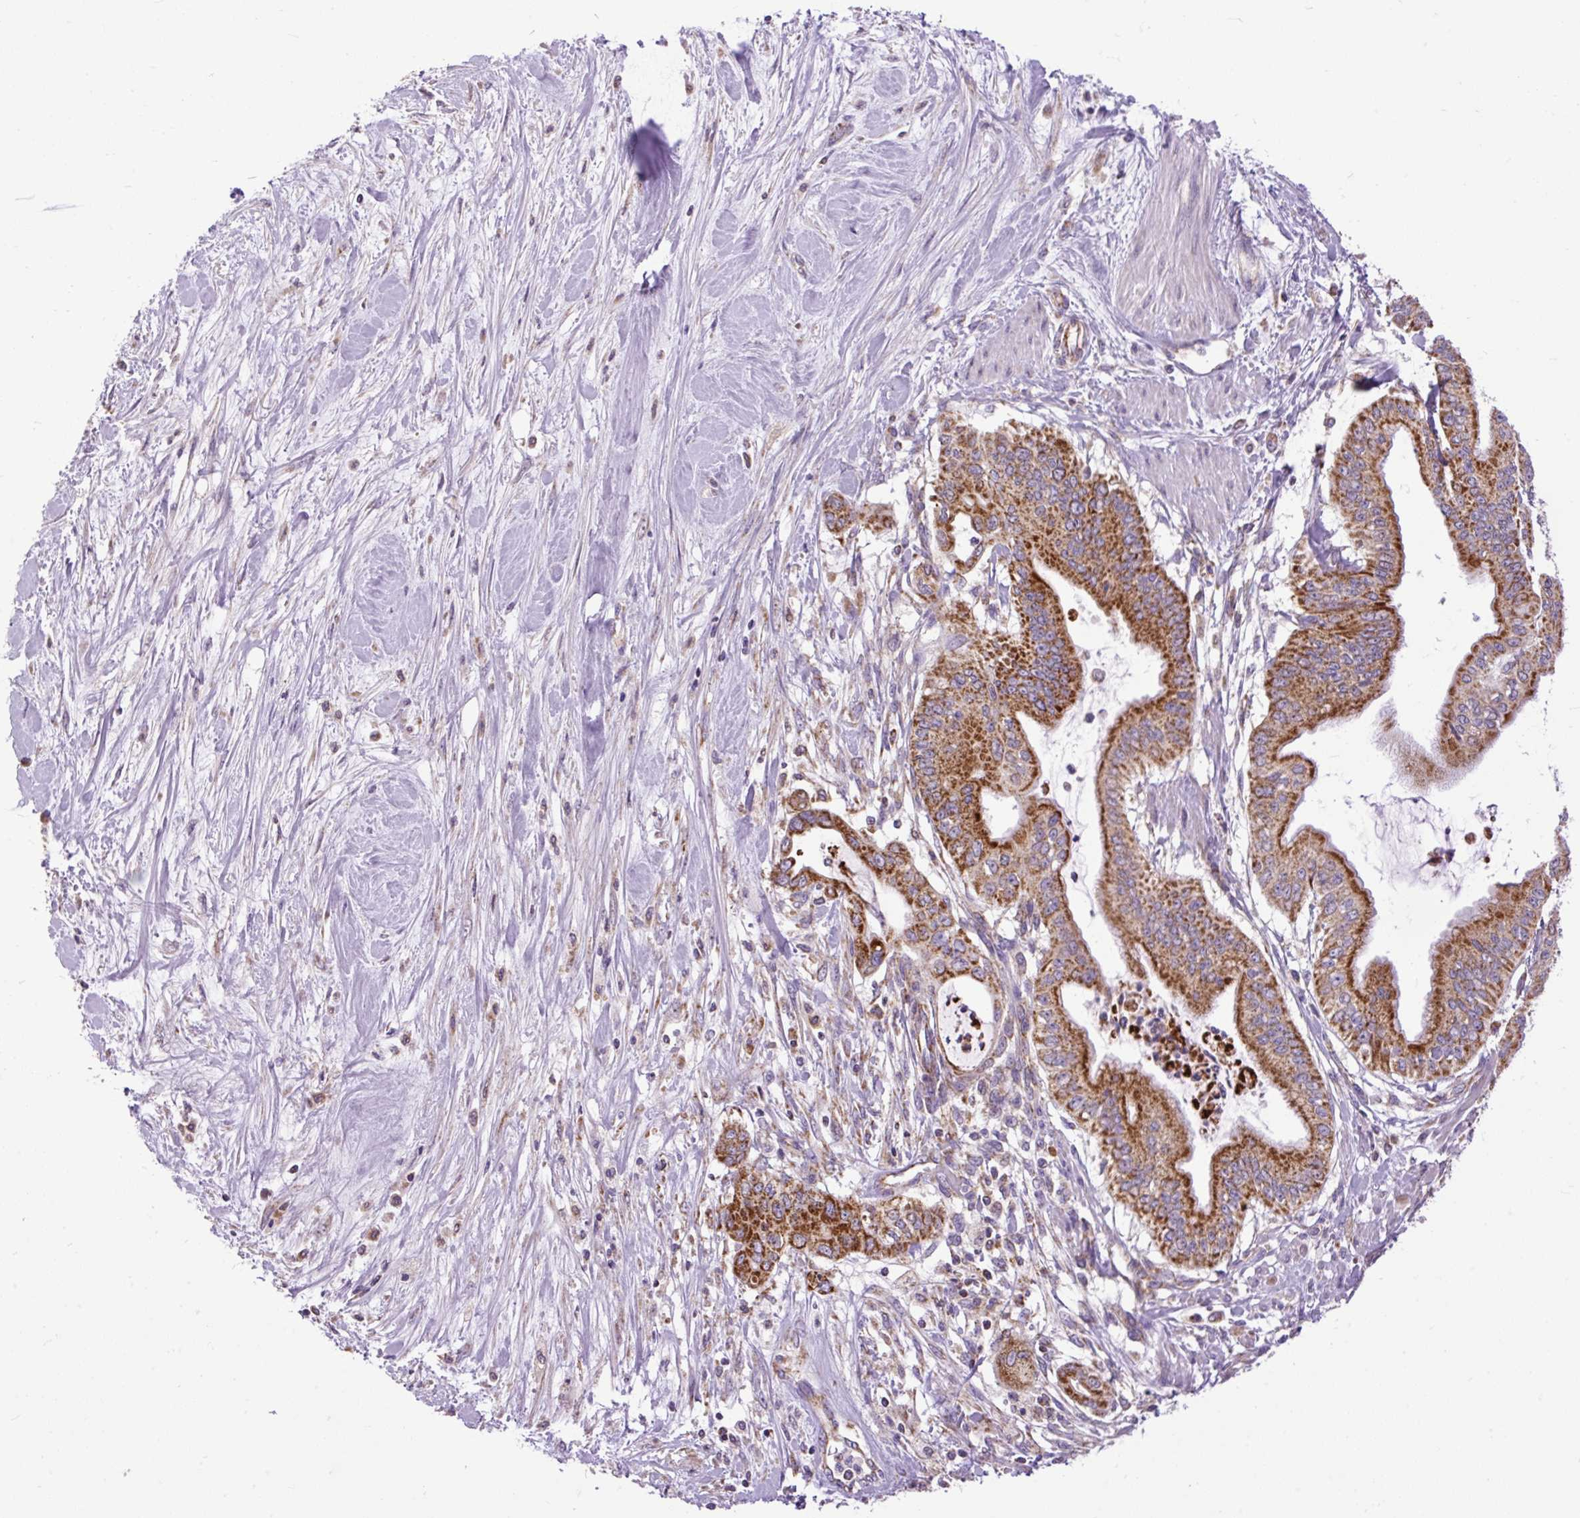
{"staining": {"intensity": "strong", "quantity": ">75%", "location": "cytoplasmic/membranous"}, "tissue": "pancreatic cancer", "cell_type": "Tumor cells", "image_type": "cancer", "snomed": [{"axis": "morphology", "description": "Adenocarcinoma, NOS"}, {"axis": "topography", "description": "Pancreas"}], "caption": "Strong cytoplasmic/membranous staining is appreciated in approximately >75% of tumor cells in adenocarcinoma (pancreatic).", "gene": "TOMM40", "patient": {"sex": "male", "age": 46}}